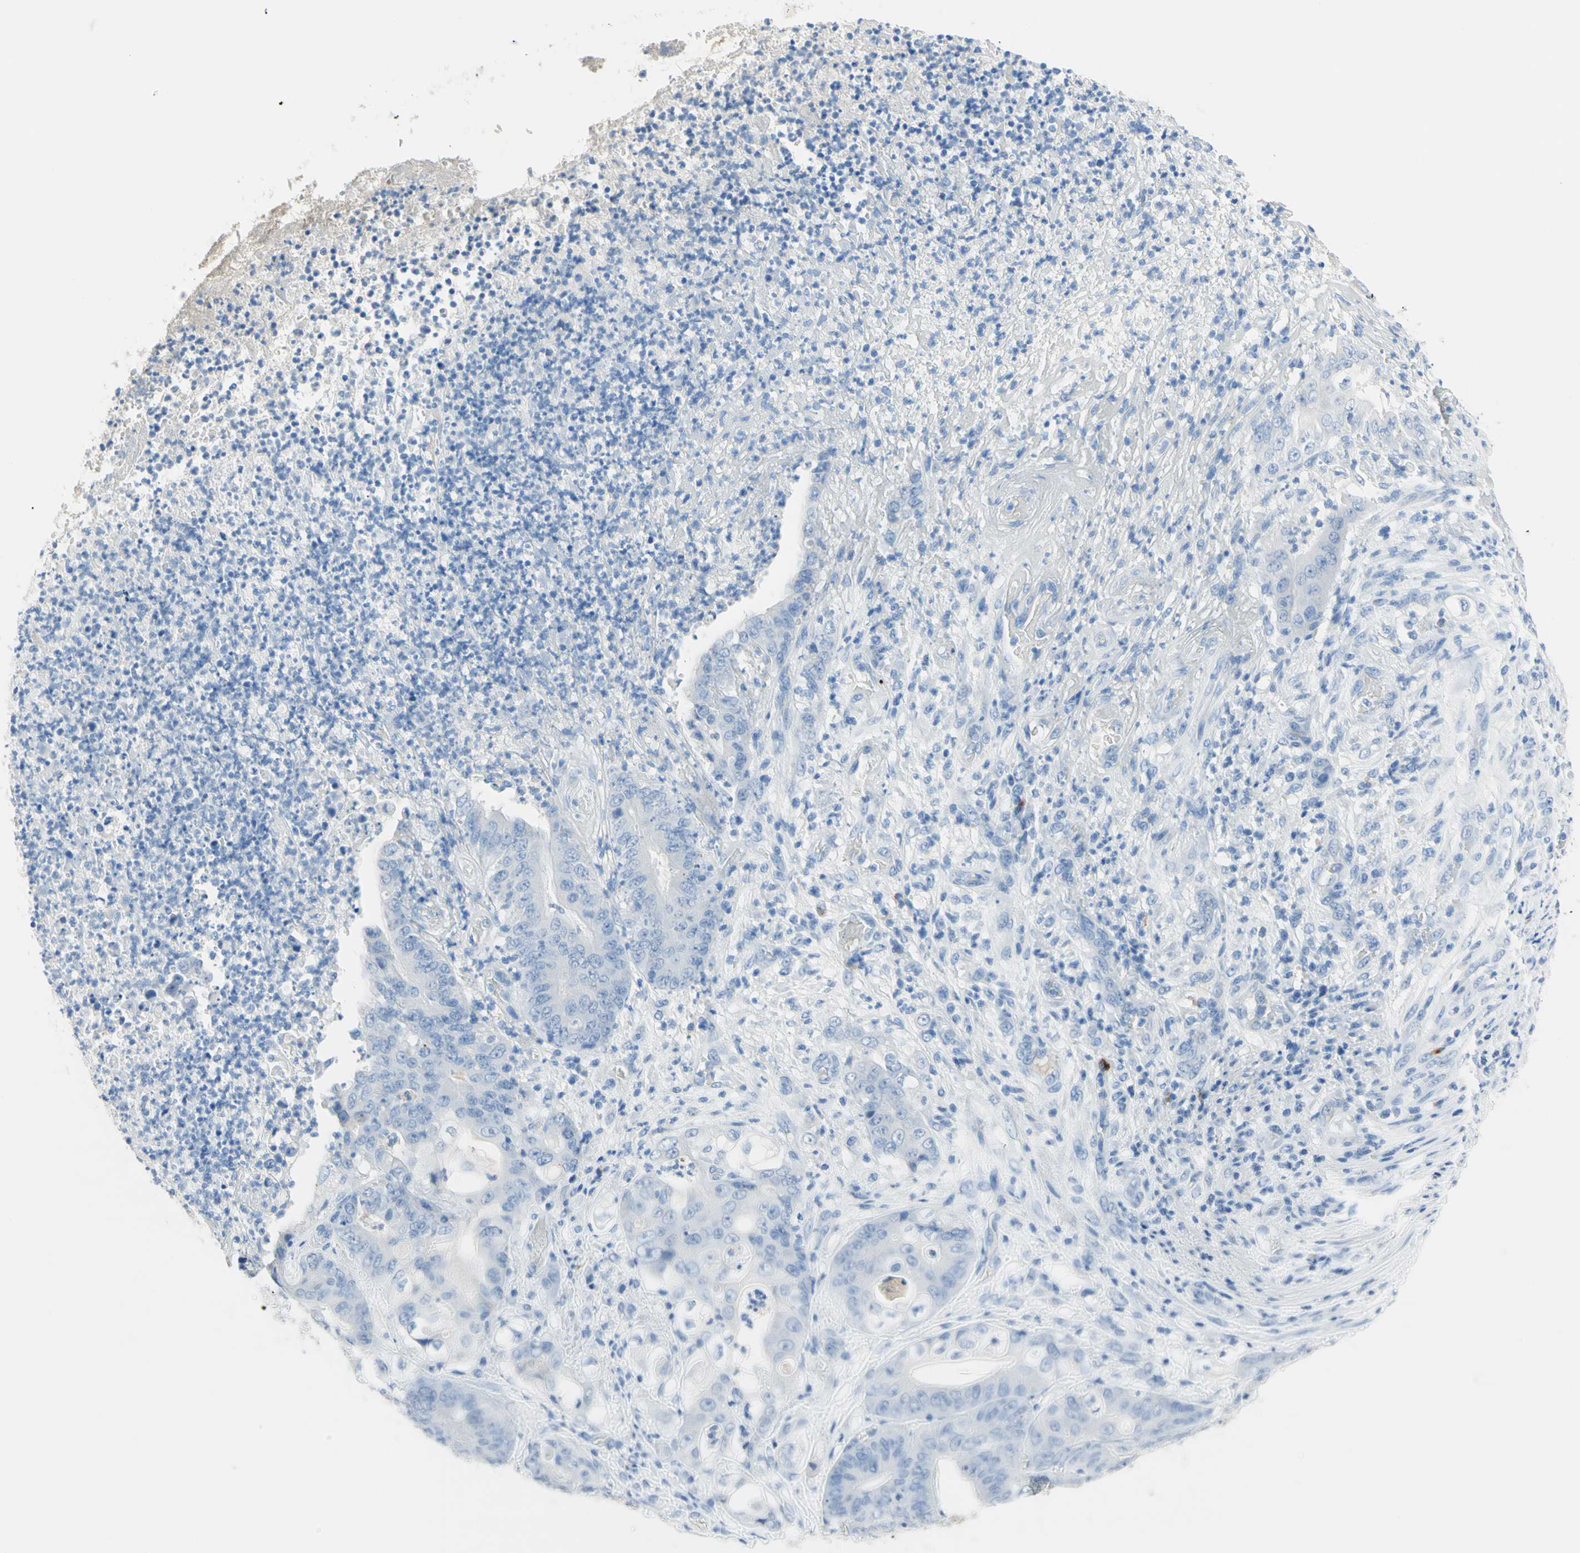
{"staining": {"intensity": "negative", "quantity": "none", "location": "none"}, "tissue": "stomach cancer", "cell_type": "Tumor cells", "image_type": "cancer", "snomed": [{"axis": "morphology", "description": "Adenocarcinoma, NOS"}, {"axis": "topography", "description": "Stomach"}], "caption": "This is an immunohistochemistry (IHC) histopathology image of human stomach cancer (adenocarcinoma). There is no expression in tumor cells.", "gene": "IL6ST", "patient": {"sex": "female", "age": 73}}